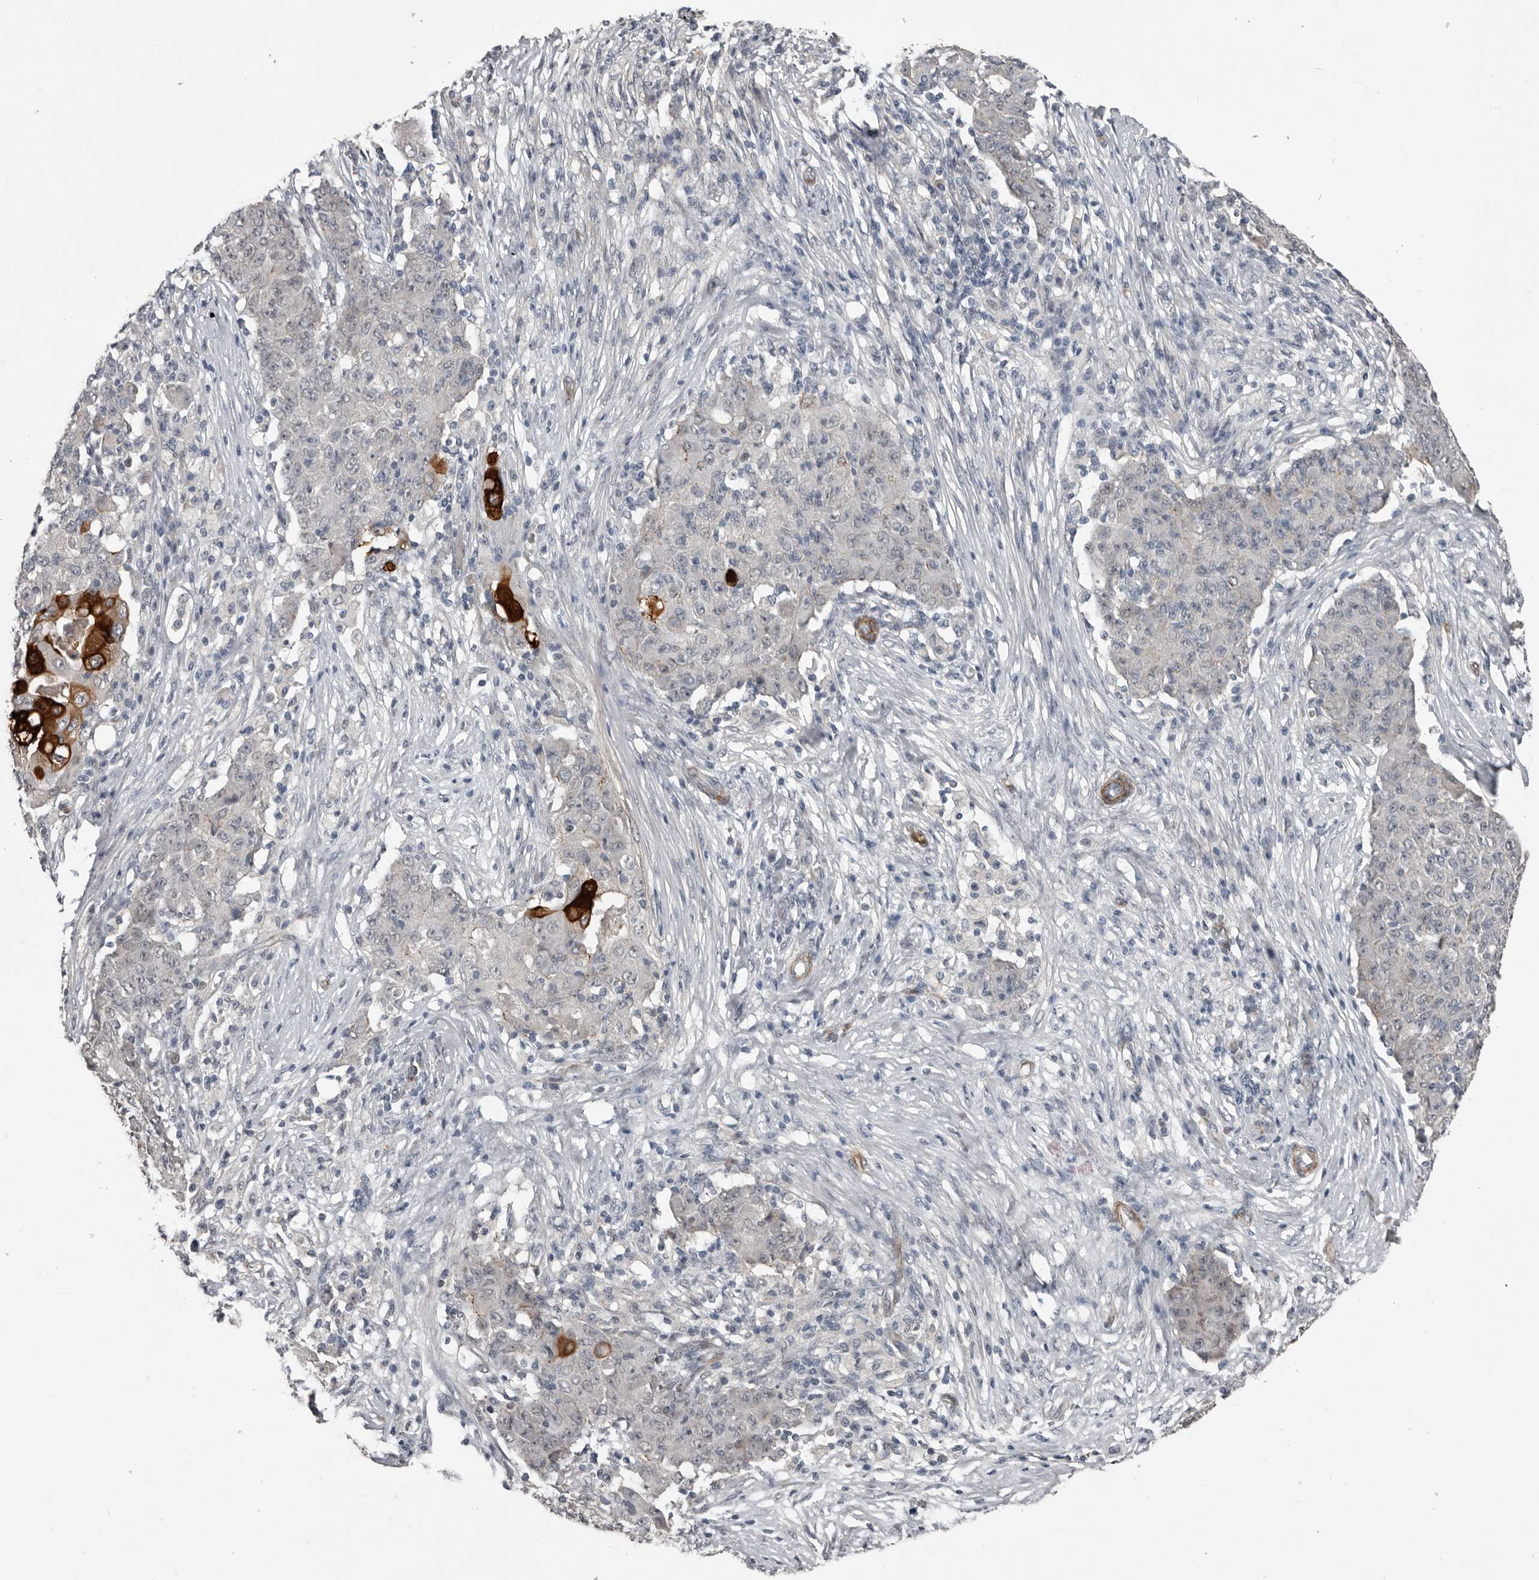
{"staining": {"intensity": "strong", "quantity": "<25%", "location": "cytoplasmic/membranous"}, "tissue": "ovarian cancer", "cell_type": "Tumor cells", "image_type": "cancer", "snomed": [{"axis": "morphology", "description": "Carcinoma, endometroid"}, {"axis": "topography", "description": "Ovary"}], "caption": "Immunohistochemistry staining of ovarian cancer (endometroid carcinoma), which demonstrates medium levels of strong cytoplasmic/membranous positivity in approximately <25% of tumor cells indicating strong cytoplasmic/membranous protein positivity. The staining was performed using DAB (3,3'-diaminobenzidine) (brown) for protein detection and nuclei were counterstained in hematoxylin (blue).", "gene": "C1orf216", "patient": {"sex": "female", "age": 42}}